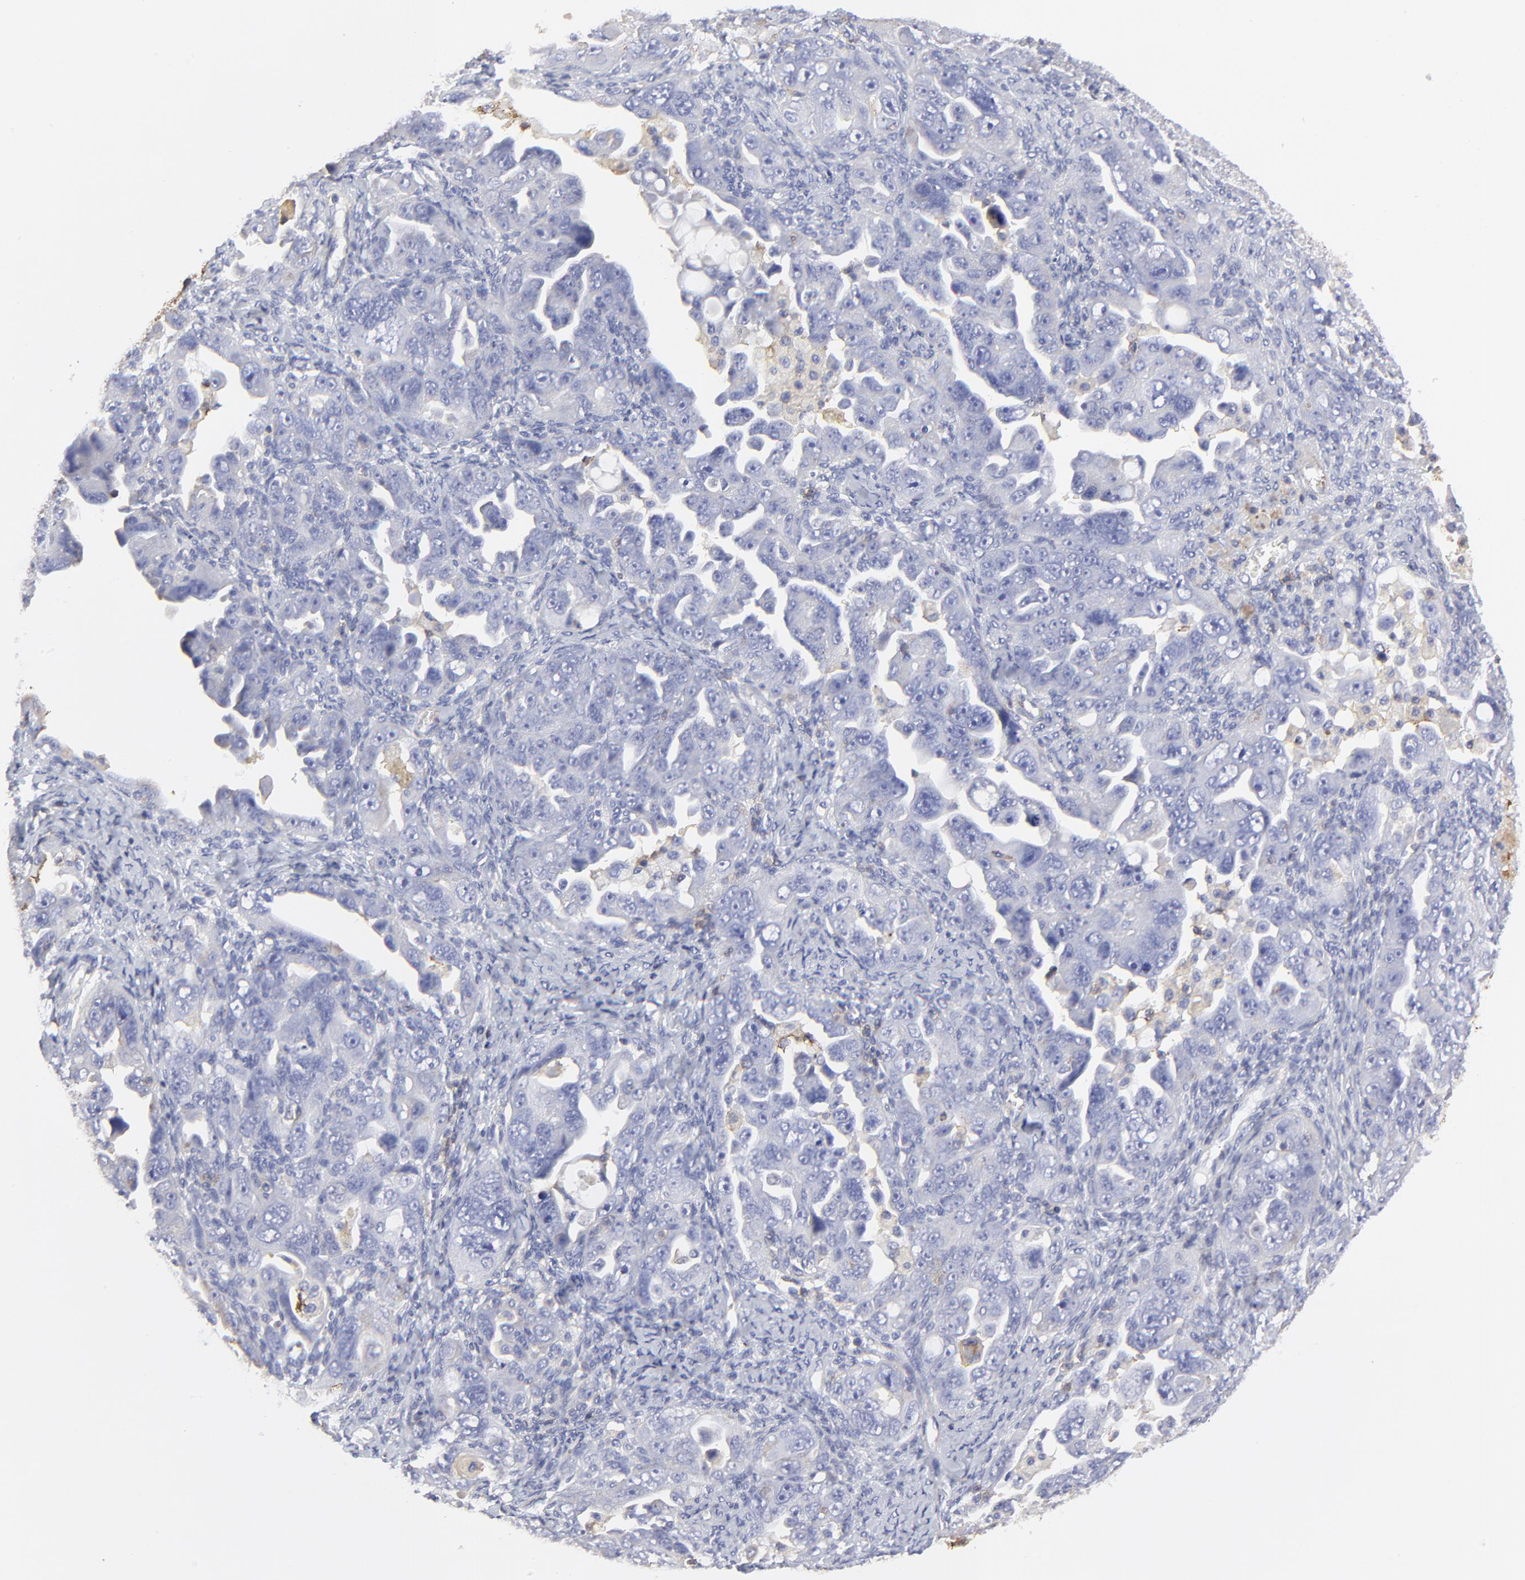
{"staining": {"intensity": "negative", "quantity": "none", "location": "none"}, "tissue": "ovarian cancer", "cell_type": "Tumor cells", "image_type": "cancer", "snomed": [{"axis": "morphology", "description": "Cystadenocarcinoma, serous, NOS"}, {"axis": "topography", "description": "Ovary"}], "caption": "Immunohistochemical staining of serous cystadenocarcinoma (ovarian) displays no significant expression in tumor cells.", "gene": "ANXA6", "patient": {"sex": "female", "age": 66}}